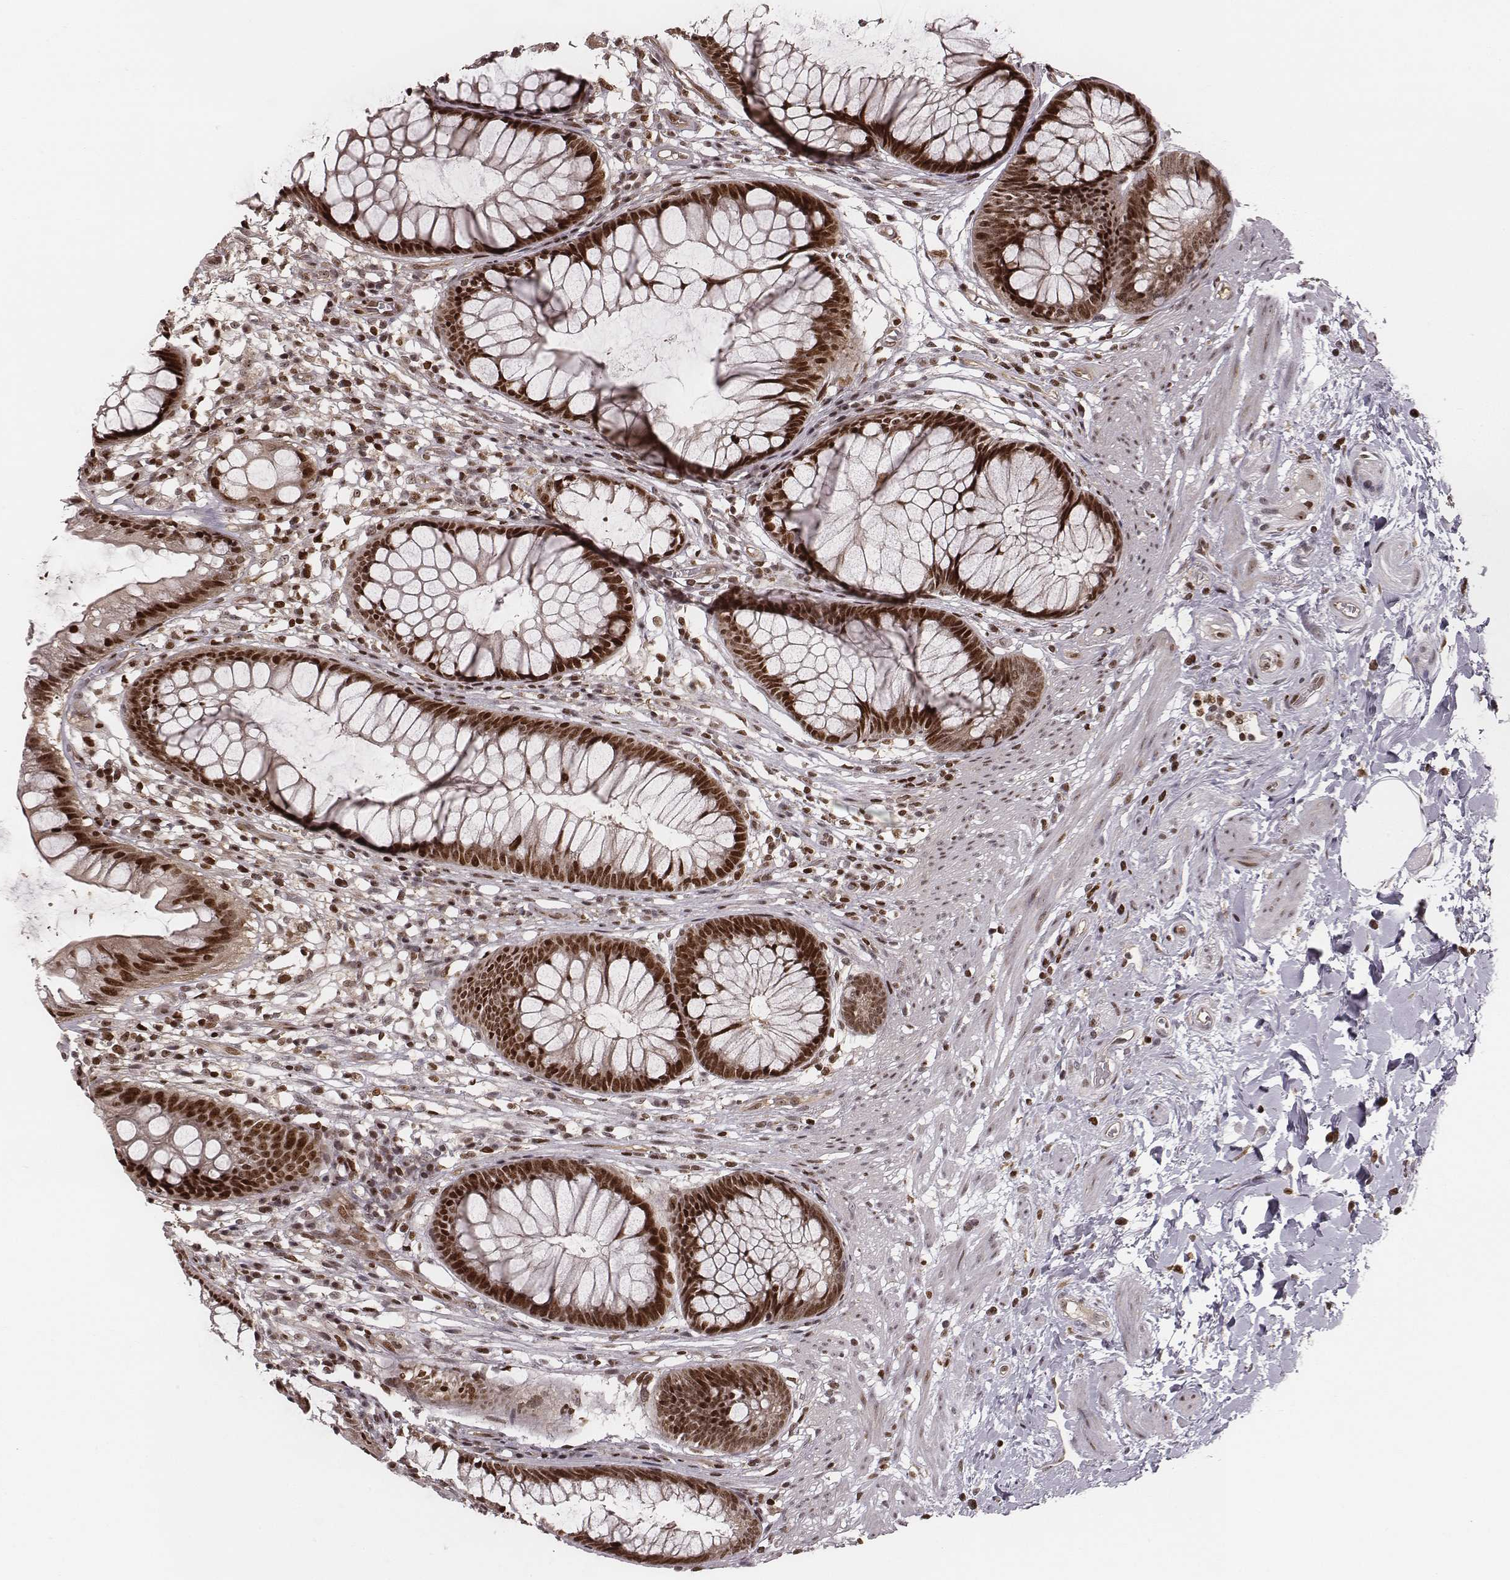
{"staining": {"intensity": "strong", "quantity": ">75%", "location": "cytoplasmic/membranous,nuclear"}, "tissue": "rectum", "cell_type": "Glandular cells", "image_type": "normal", "snomed": [{"axis": "morphology", "description": "Normal tissue, NOS"}, {"axis": "topography", "description": "Smooth muscle"}, {"axis": "topography", "description": "Rectum"}], "caption": "This is an image of IHC staining of normal rectum, which shows strong staining in the cytoplasmic/membranous,nuclear of glandular cells.", "gene": "VRK3", "patient": {"sex": "male", "age": 53}}